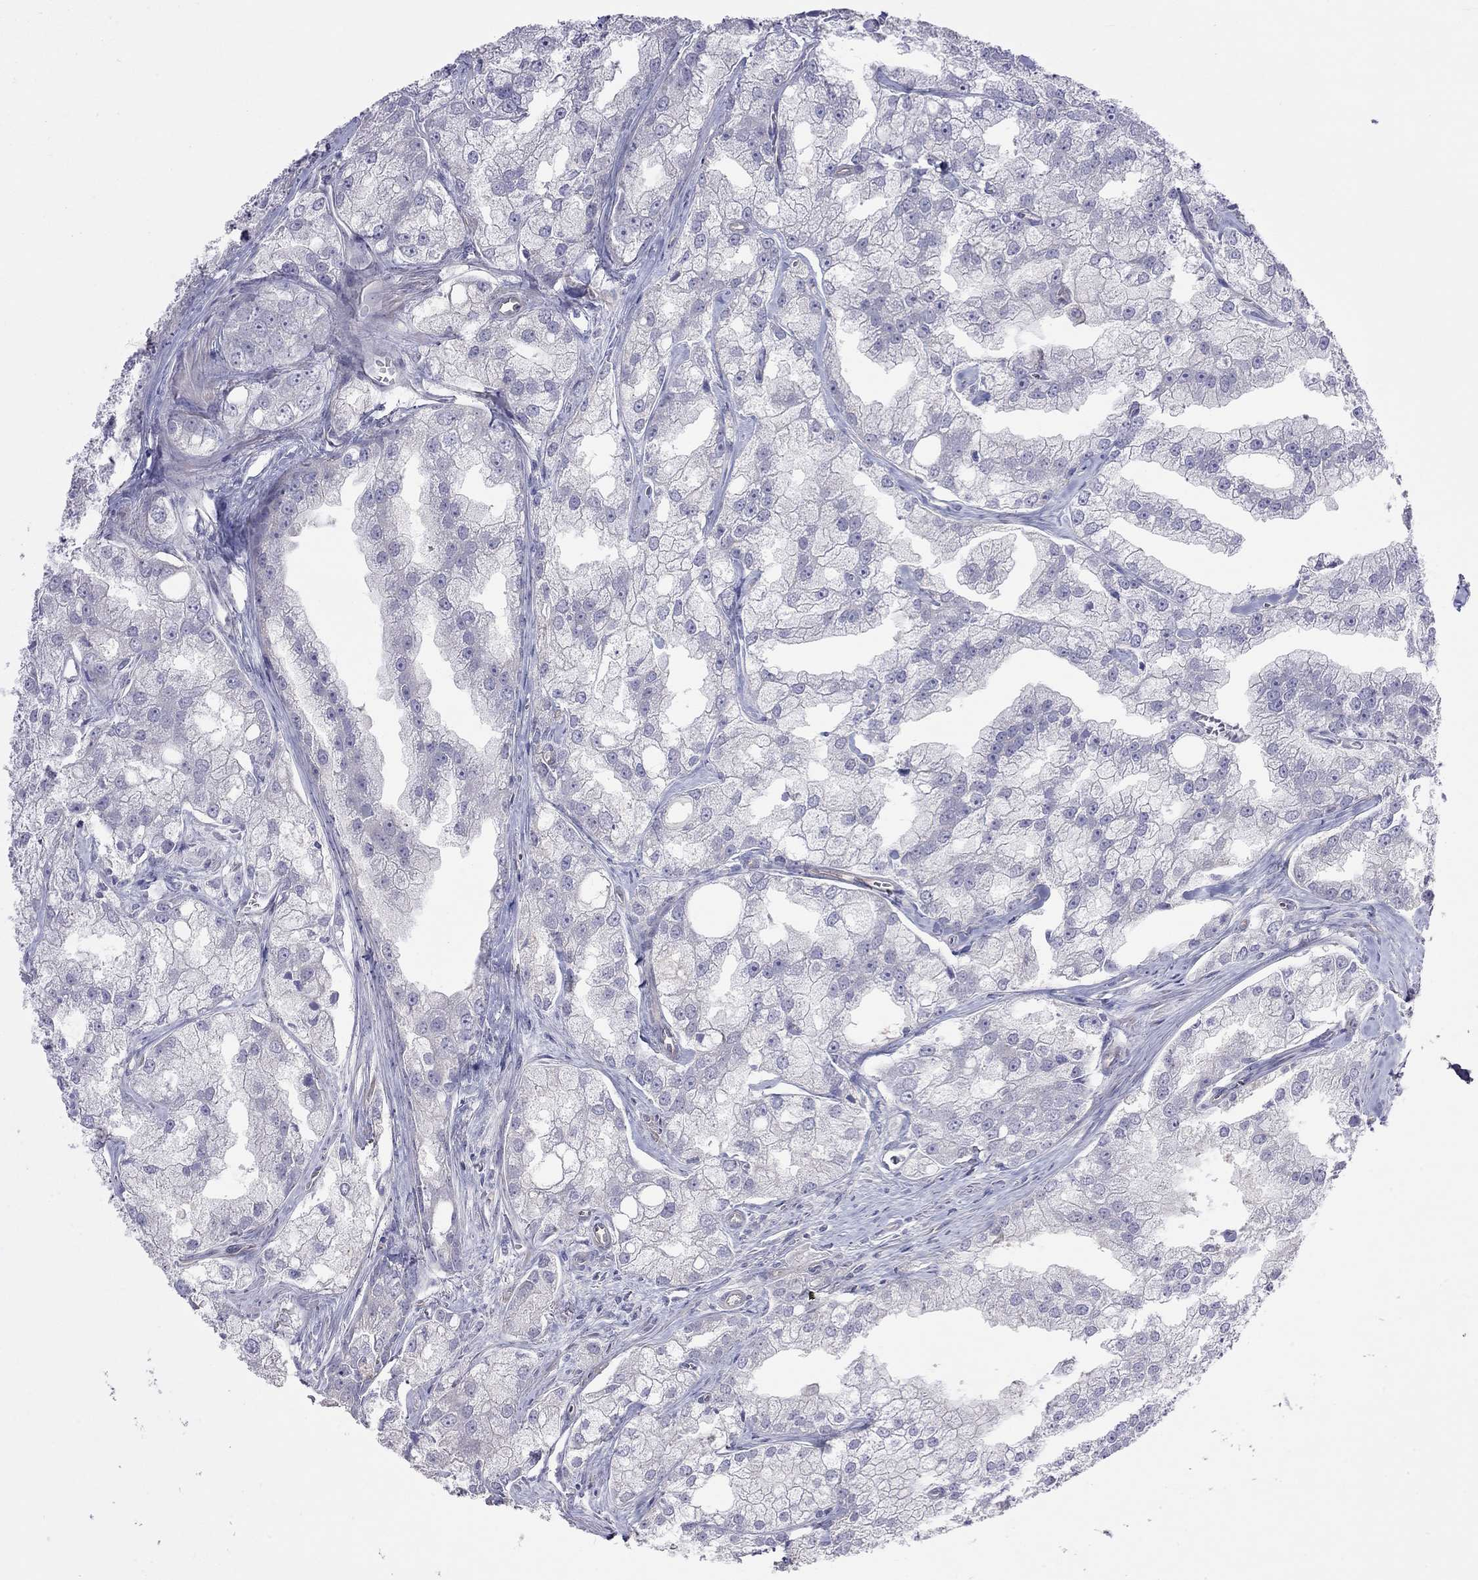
{"staining": {"intensity": "negative", "quantity": "none", "location": "none"}, "tissue": "prostate cancer", "cell_type": "Tumor cells", "image_type": "cancer", "snomed": [{"axis": "morphology", "description": "Adenocarcinoma, NOS"}, {"axis": "topography", "description": "Prostate"}], "caption": "Prostate cancer was stained to show a protein in brown. There is no significant positivity in tumor cells.", "gene": "FEZ1", "patient": {"sex": "male", "age": 70}}